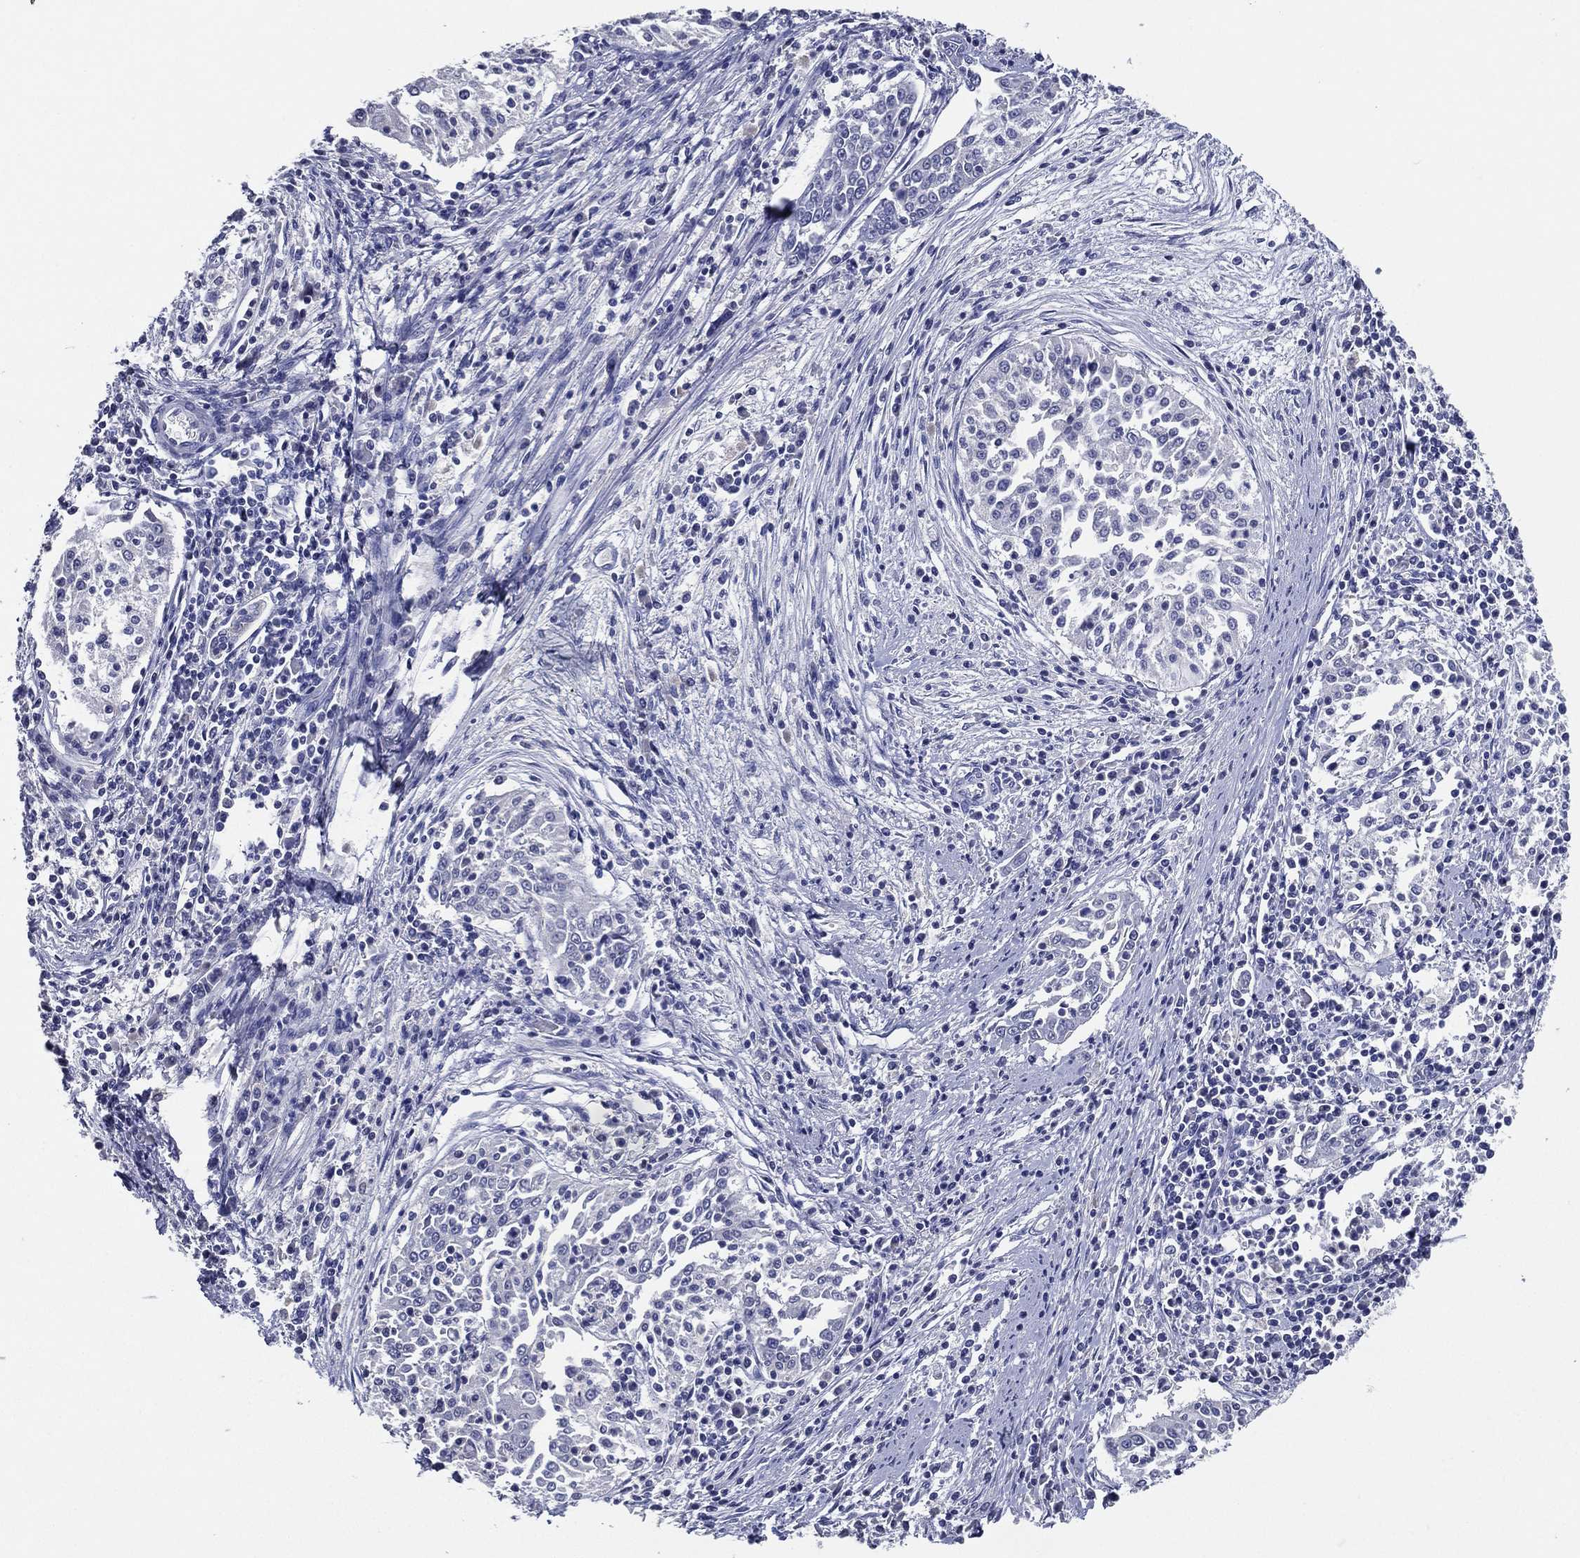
{"staining": {"intensity": "negative", "quantity": "none", "location": "none"}, "tissue": "cervical cancer", "cell_type": "Tumor cells", "image_type": "cancer", "snomed": [{"axis": "morphology", "description": "Squamous cell carcinoma, NOS"}, {"axis": "topography", "description": "Cervix"}], "caption": "Cervical squamous cell carcinoma stained for a protein using immunohistochemistry shows no positivity tumor cells.", "gene": "TFAP2A", "patient": {"sex": "female", "age": 41}}